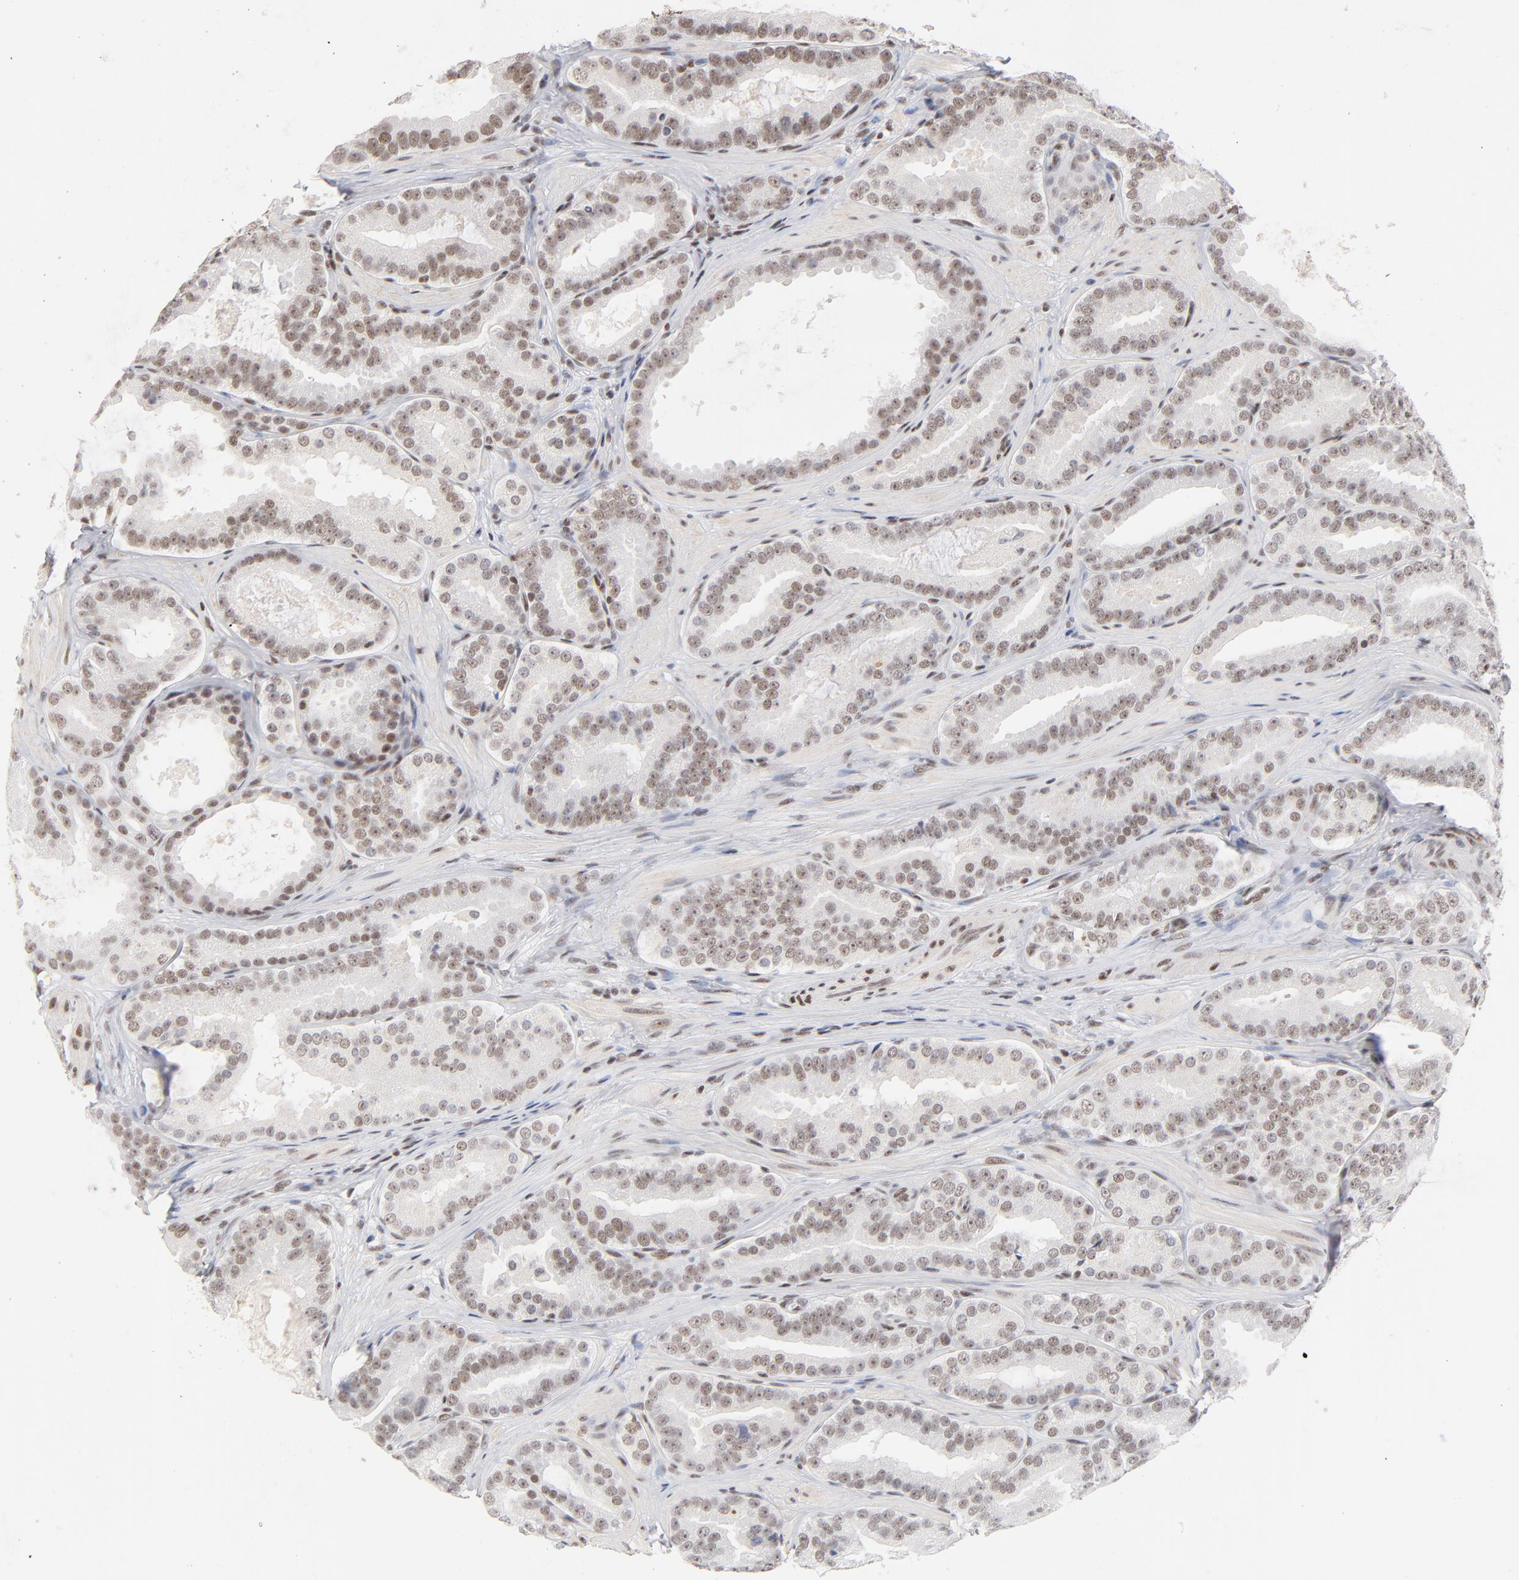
{"staining": {"intensity": "weak", "quantity": ">75%", "location": "nuclear"}, "tissue": "prostate cancer", "cell_type": "Tumor cells", "image_type": "cancer", "snomed": [{"axis": "morphology", "description": "Adenocarcinoma, Low grade"}, {"axis": "topography", "description": "Prostate"}], "caption": "This histopathology image shows immunohistochemistry staining of human prostate cancer (adenocarcinoma (low-grade)), with low weak nuclear staining in about >75% of tumor cells.", "gene": "ZNF143", "patient": {"sex": "male", "age": 59}}